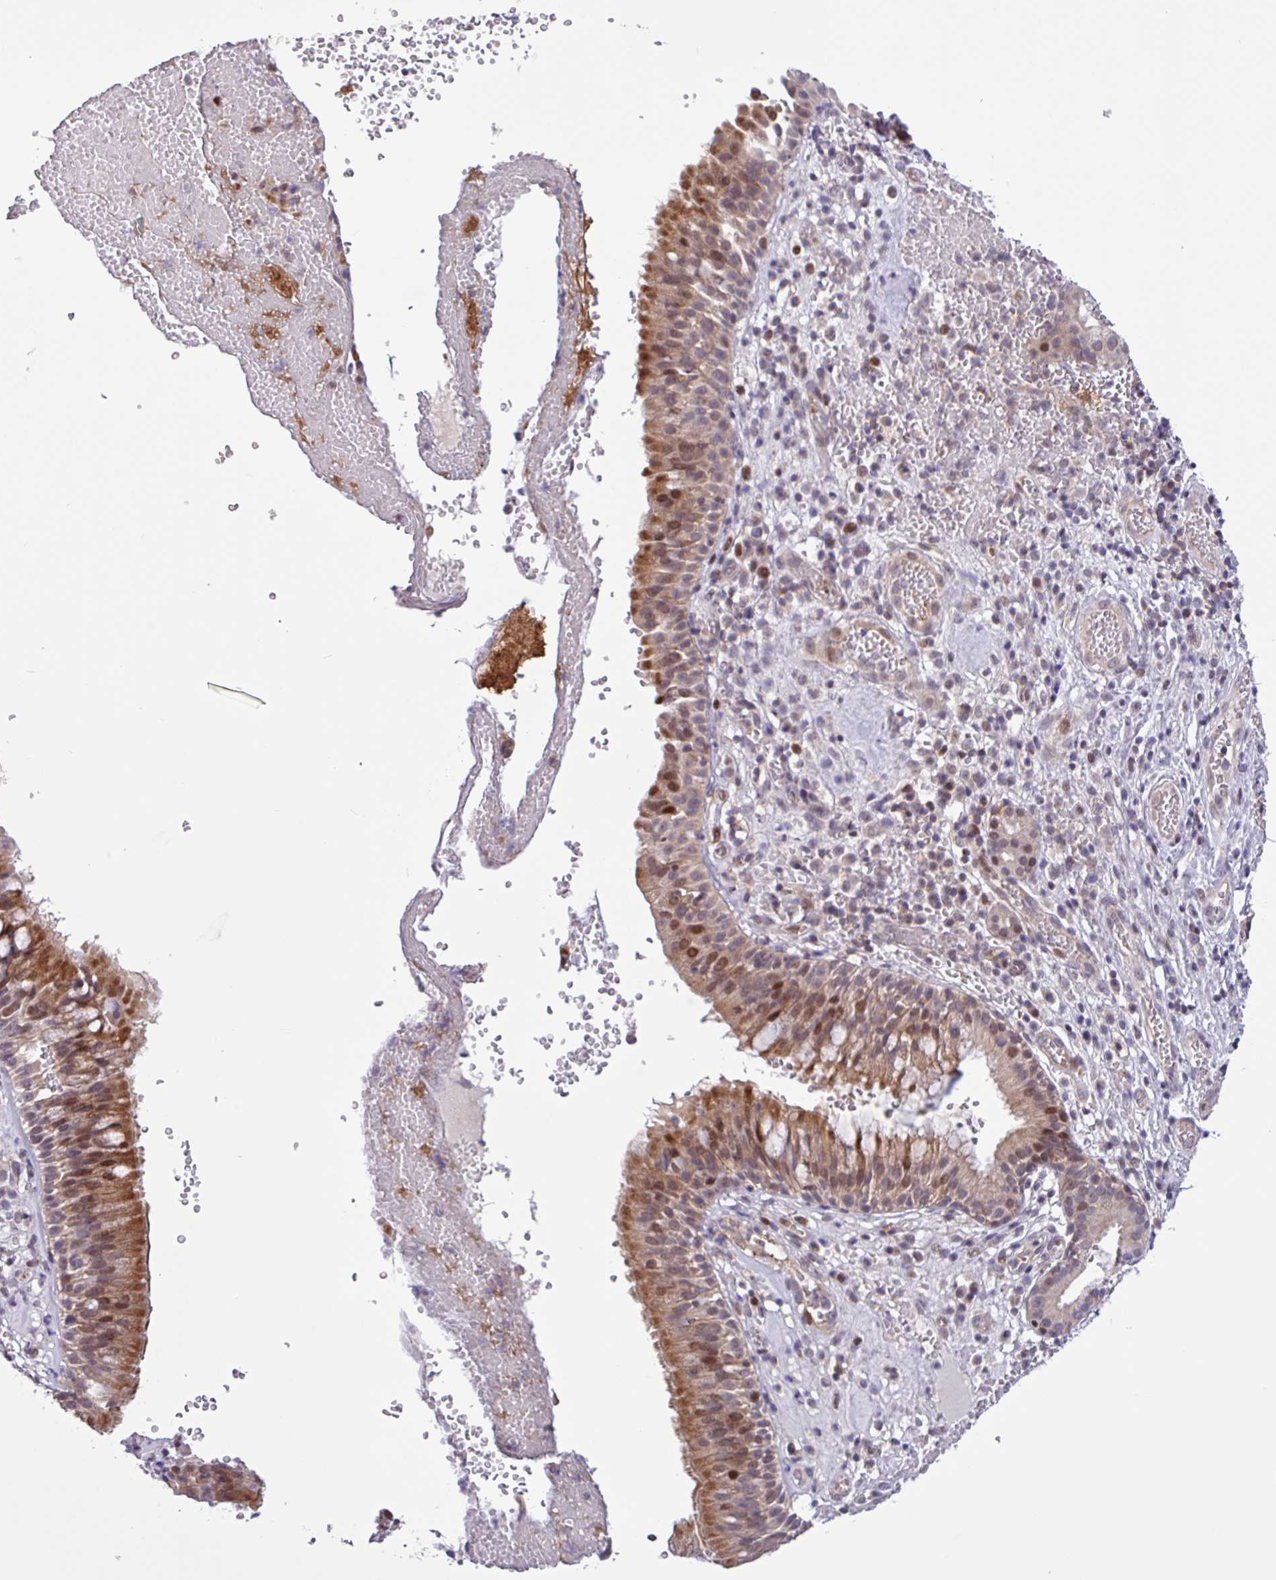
{"staining": {"intensity": "strong", "quantity": "25%-75%", "location": "cytoplasmic/membranous,nuclear"}, "tissue": "nasopharynx", "cell_type": "Respiratory epithelial cells", "image_type": "normal", "snomed": [{"axis": "morphology", "description": "Normal tissue, NOS"}, {"axis": "topography", "description": "Nasopharynx"}], "caption": "A brown stain highlights strong cytoplasmic/membranous,nuclear staining of a protein in respiratory epithelial cells of benign nasopharynx. The staining was performed using DAB (3,3'-diaminobenzidine), with brown indicating positive protein expression. Nuclei are stained blue with hematoxylin.", "gene": "RTL3", "patient": {"sex": "male", "age": 65}}